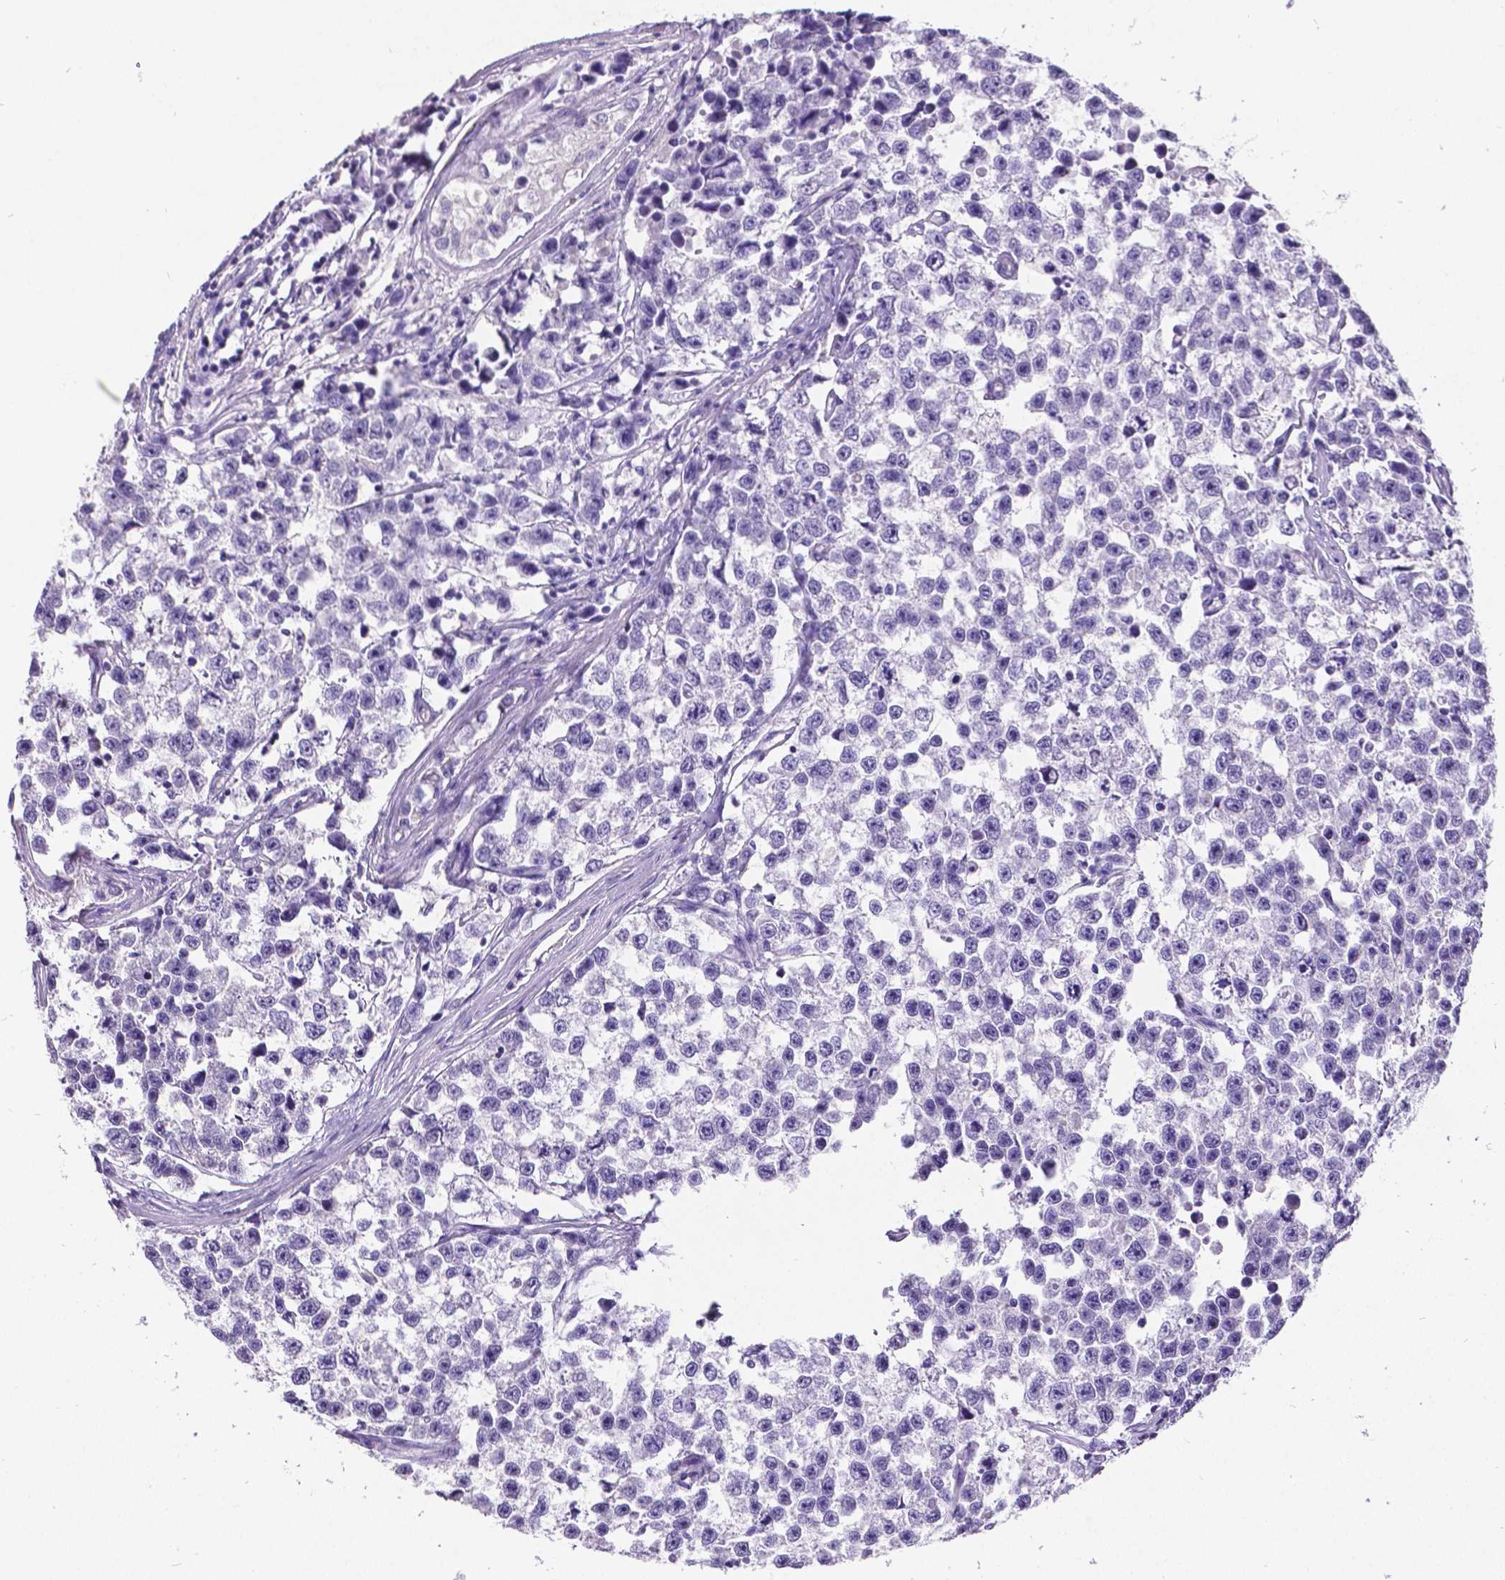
{"staining": {"intensity": "negative", "quantity": "none", "location": "none"}, "tissue": "testis cancer", "cell_type": "Tumor cells", "image_type": "cancer", "snomed": [{"axis": "morphology", "description": "Seminoma, NOS"}, {"axis": "topography", "description": "Testis"}], "caption": "DAB (3,3'-diaminobenzidine) immunohistochemical staining of testis cancer (seminoma) demonstrates no significant positivity in tumor cells.", "gene": "SATB2", "patient": {"sex": "male", "age": 26}}